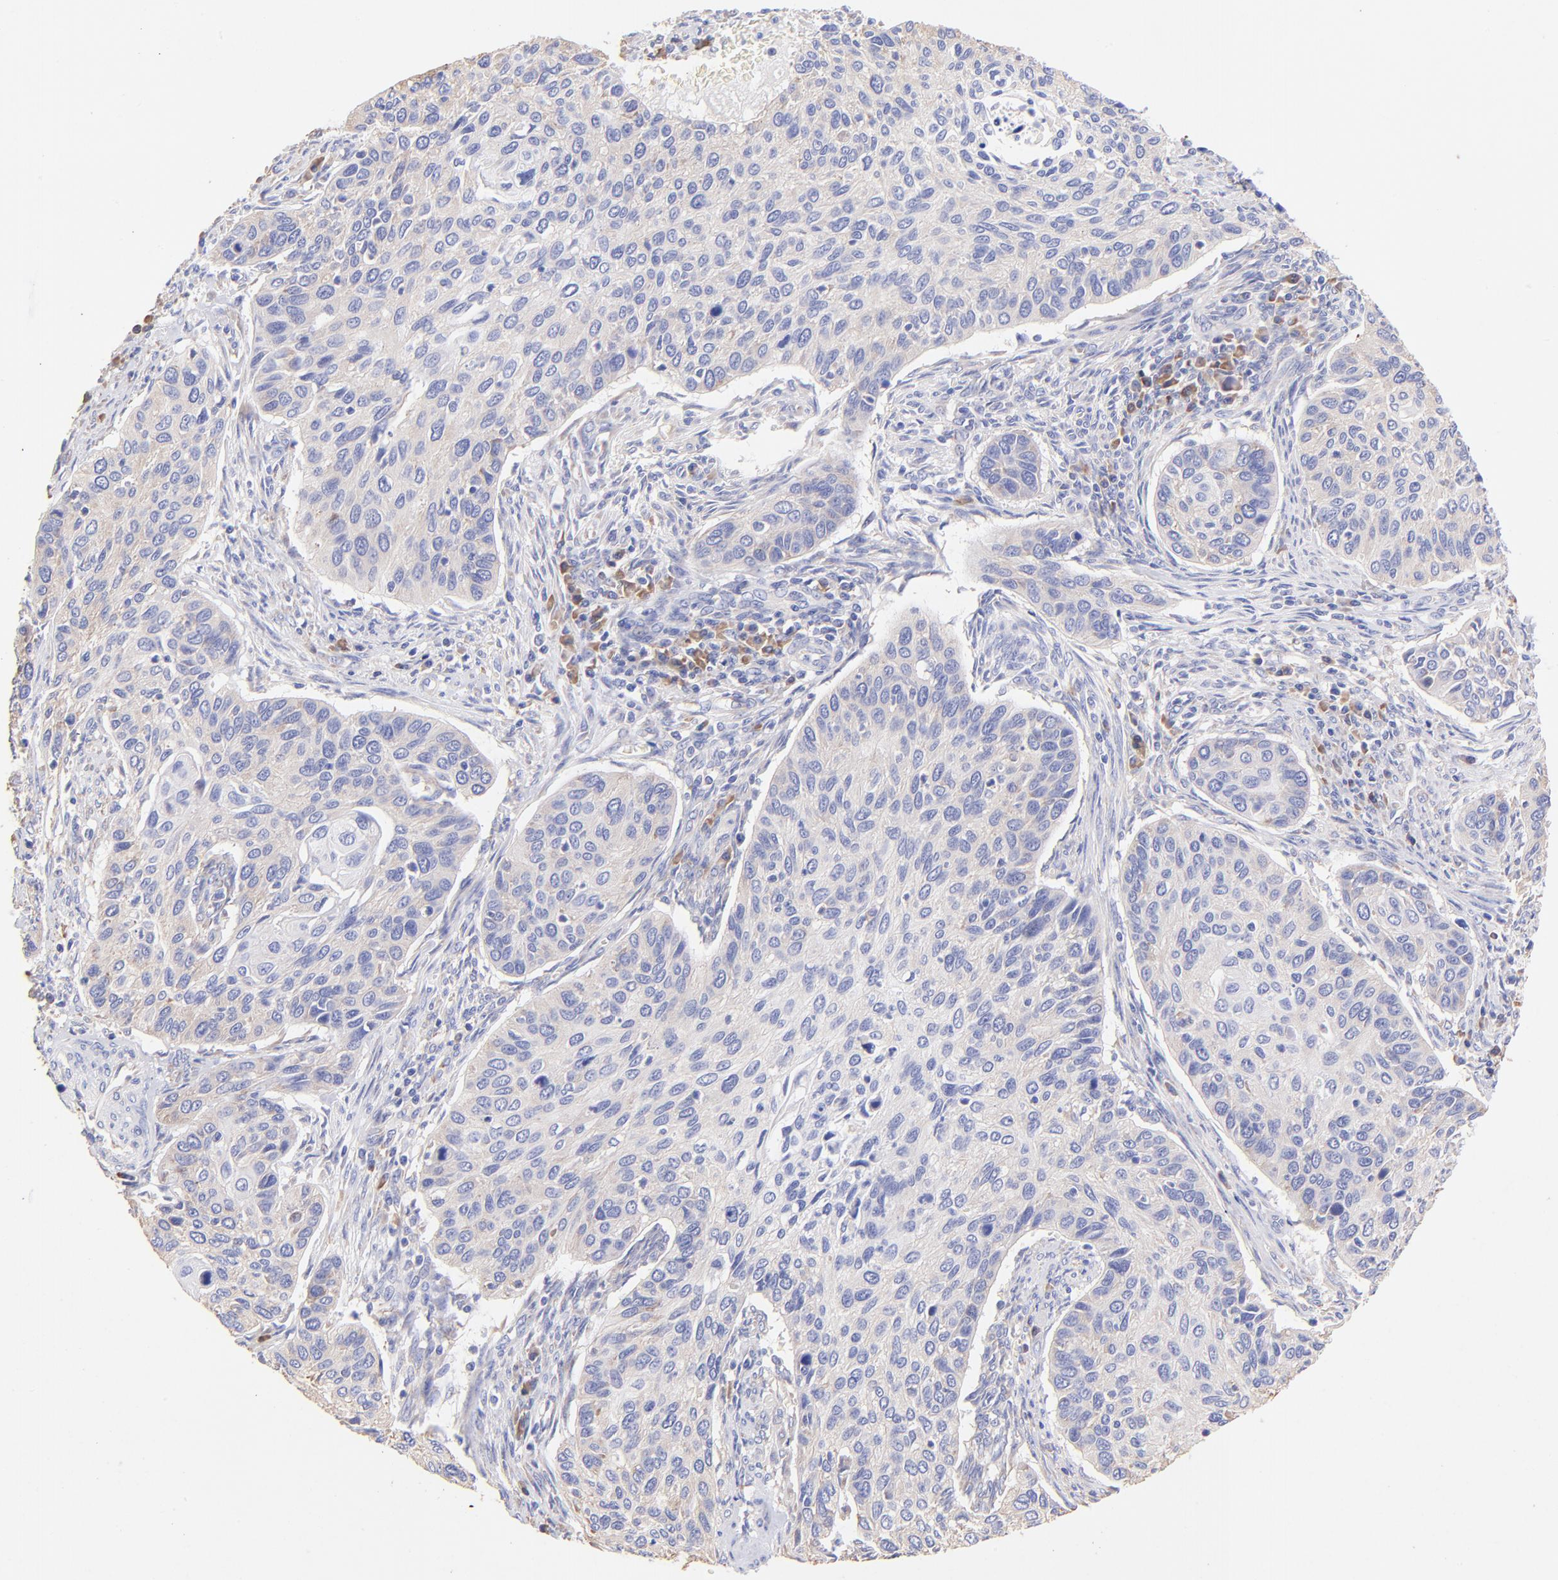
{"staining": {"intensity": "weak", "quantity": "25%-75%", "location": "cytoplasmic/membranous"}, "tissue": "cervical cancer", "cell_type": "Tumor cells", "image_type": "cancer", "snomed": [{"axis": "morphology", "description": "Squamous cell carcinoma, NOS"}, {"axis": "topography", "description": "Cervix"}], "caption": "Protein expression analysis of human cervical cancer reveals weak cytoplasmic/membranous positivity in about 25%-75% of tumor cells.", "gene": "RPL30", "patient": {"sex": "female", "age": 57}}